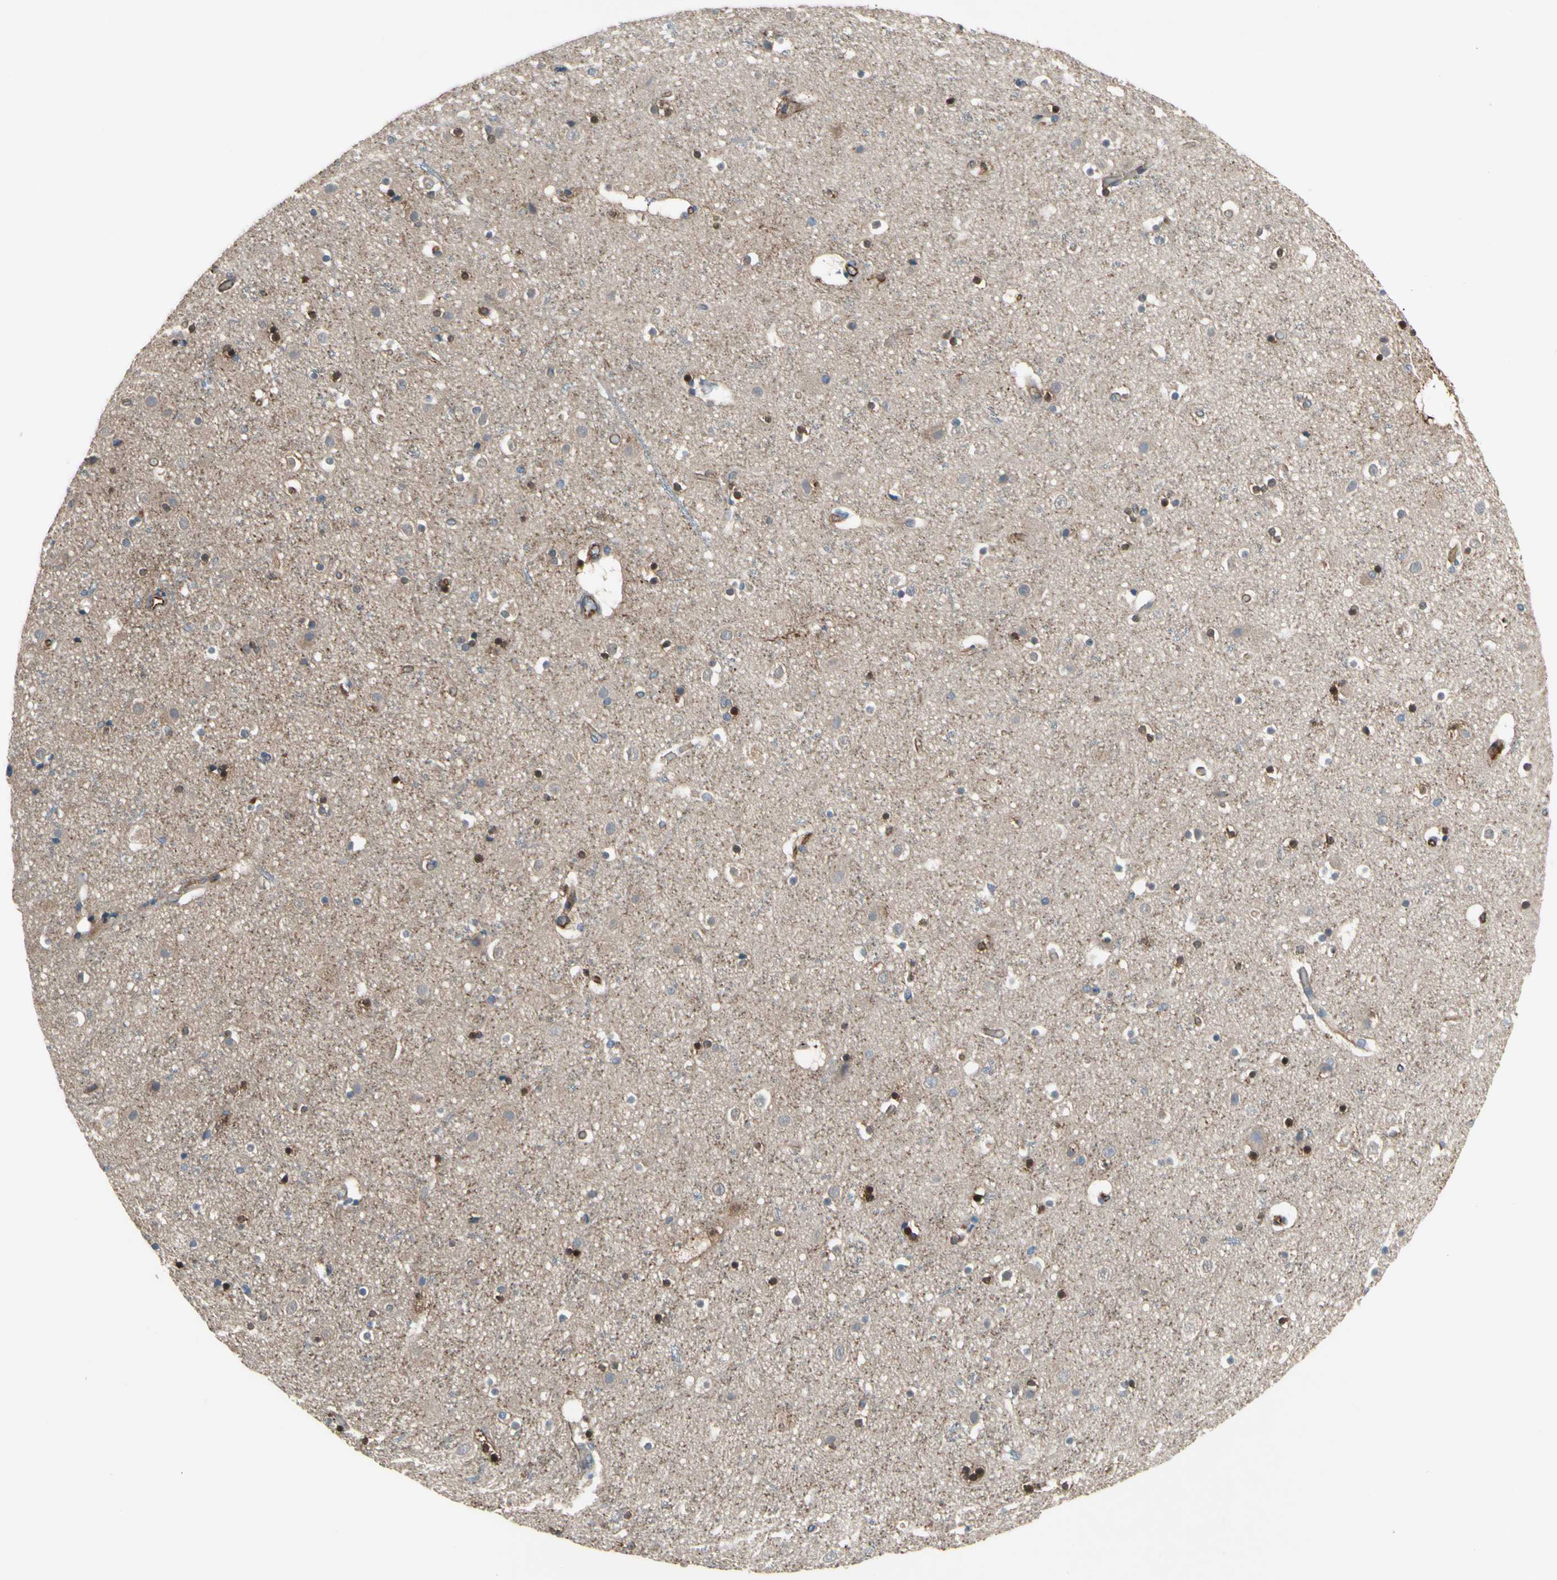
{"staining": {"intensity": "moderate", "quantity": ">75%", "location": "cytoplasmic/membranous"}, "tissue": "cerebral cortex", "cell_type": "Endothelial cells", "image_type": "normal", "snomed": [{"axis": "morphology", "description": "Normal tissue, NOS"}, {"axis": "topography", "description": "Cerebral cortex"}], "caption": "IHC micrograph of normal human cerebral cortex stained for a protein (brown), which exhibits medium levels of moderate cytoplasmic/membranous expression in about >75% of endothelial cells.", "gene": "TRAF2", "patient": {"sex": "male", "age": 45}}